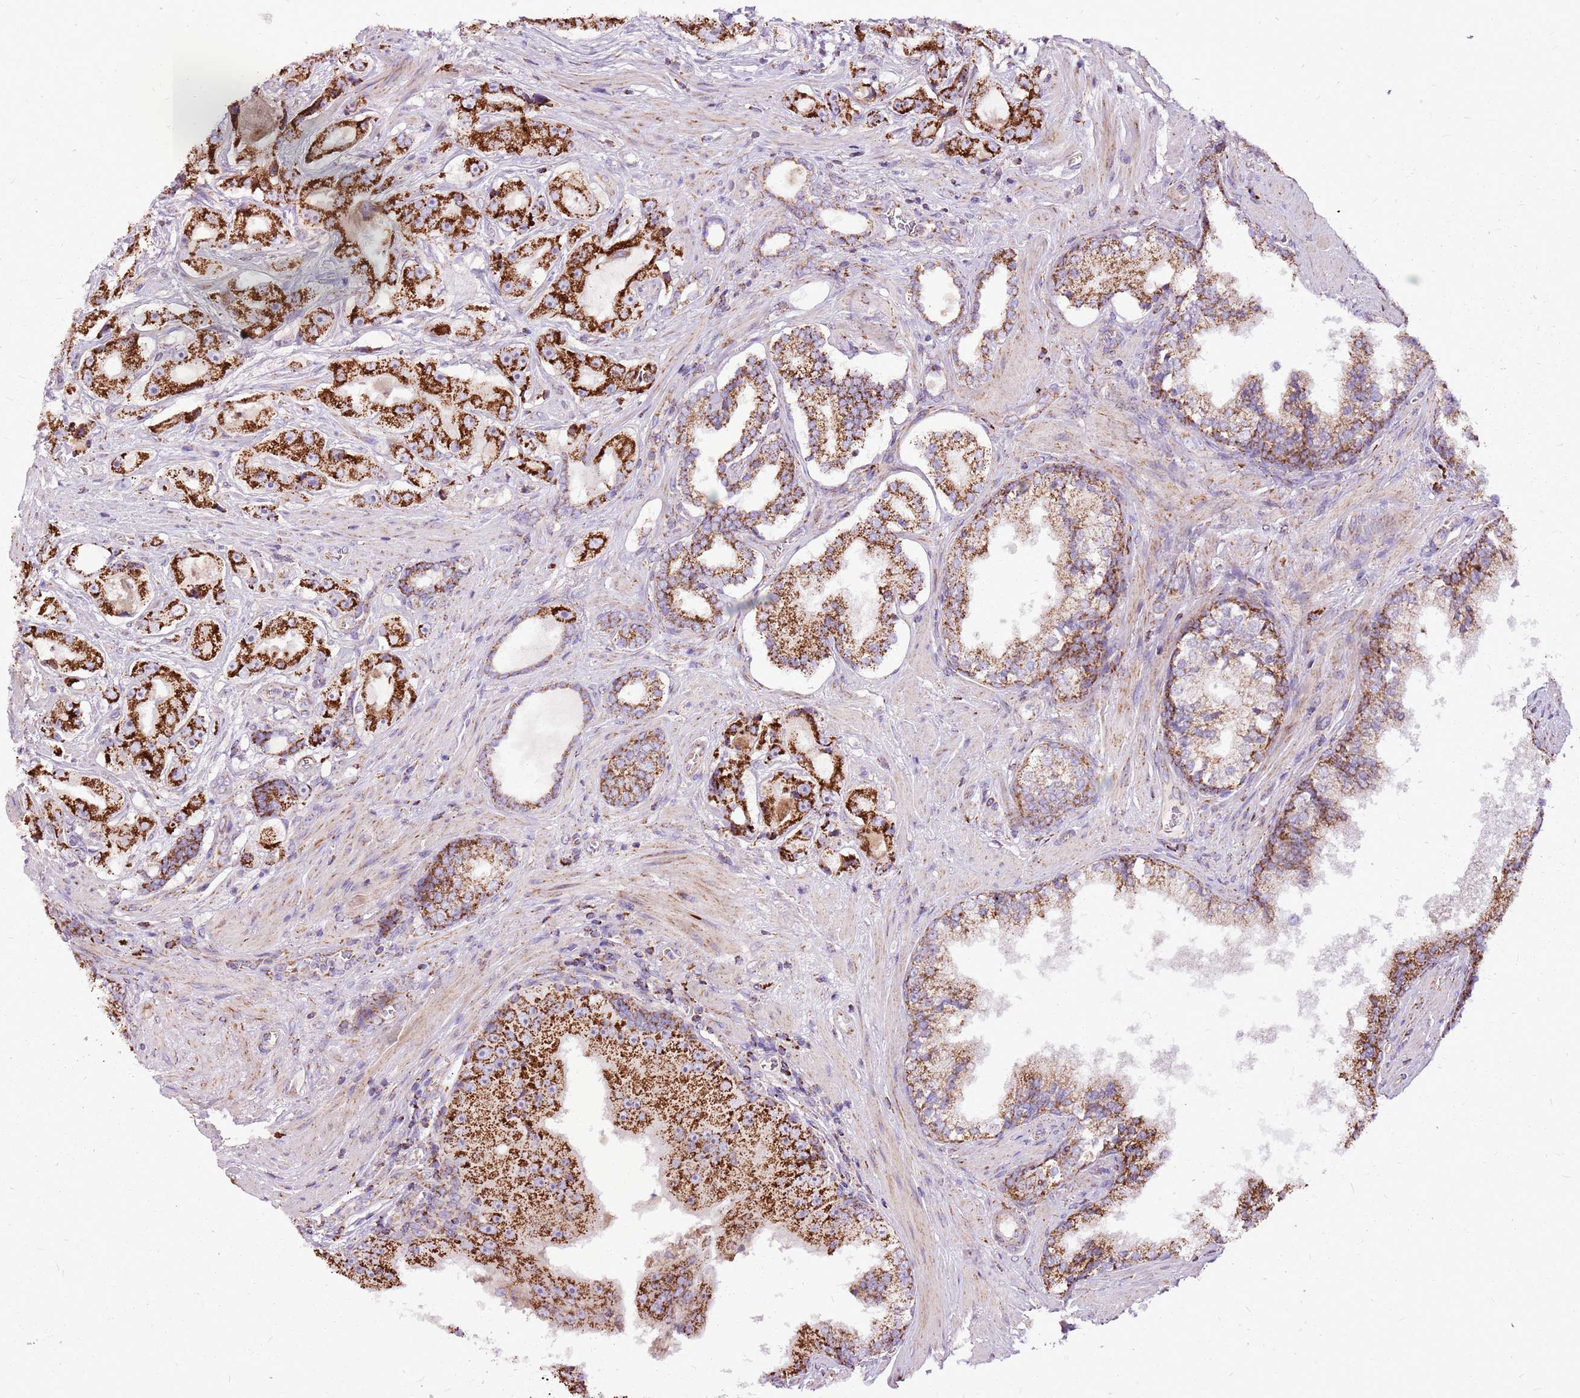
{"staining": {"intensity": "strong", "quantity": ">75%", "location": "cytoplasmic/membranous"}, "tissue": "prostate cancer", "cell_type": "Tumor cells", "image_type": "cancer", "snomed": [{"axis": "morphology", "description": "Adenocarcinoma, High grade"}, {"axis": "topography", "description": "Prostate"}], "caption": "IHC photomicrograph of neoplastic tissue: human prostate high-grade adenocarcinoma stained using immunohistochemistry (IHC) displays high levels of strong protein expression localized specifically in the cytoplasmic/membranous of tumor cells, appearing as a cytoplasmic/membranous brown color.", "gene": "GCDH", "patient": {"sex": "male", "age": 73}}